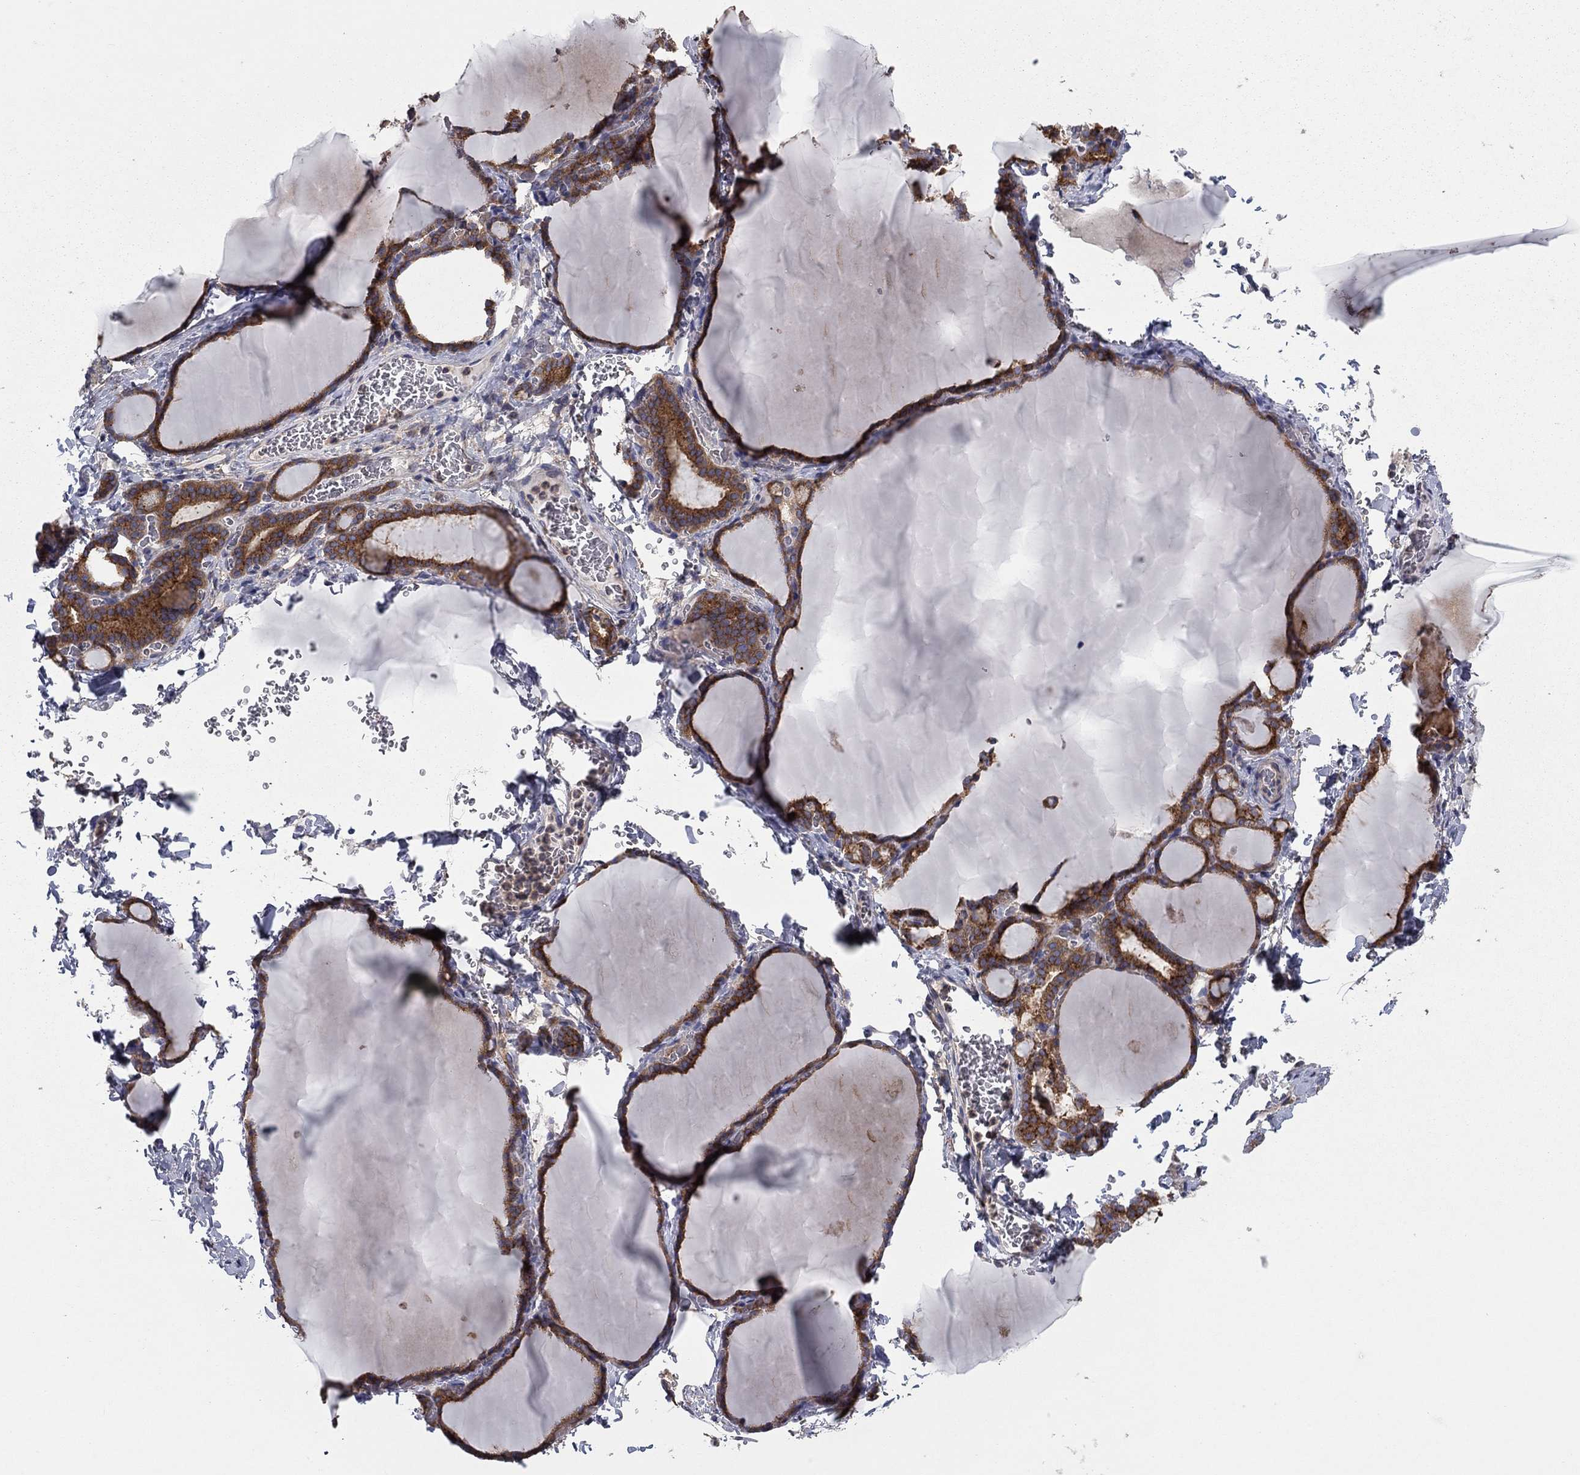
{"staining": {"intensity": "strong", "quantity": ">75%", "location": "cytoplasmic/membranous"}, "tissue": "thyroid gland", "cell_type": "Glandular cells", "image_type": "normal", "snomed": [{"axis": "morphology", "description": "Normal tissue, NOS"}, {"axis": "morphology", "description": "Hyperplasia, NOS"}, {"axis": "topography", "description": "Thyroid gland"}], "caption": "There is high levels of strong cytoplasmic/membranous expression in glandular cells of unremarkable thyroid gland, as demonstrated by immunohistochemical staining (brown color).", "gene": "RNF123", "patient": {"sex": "female", "age": 27}}